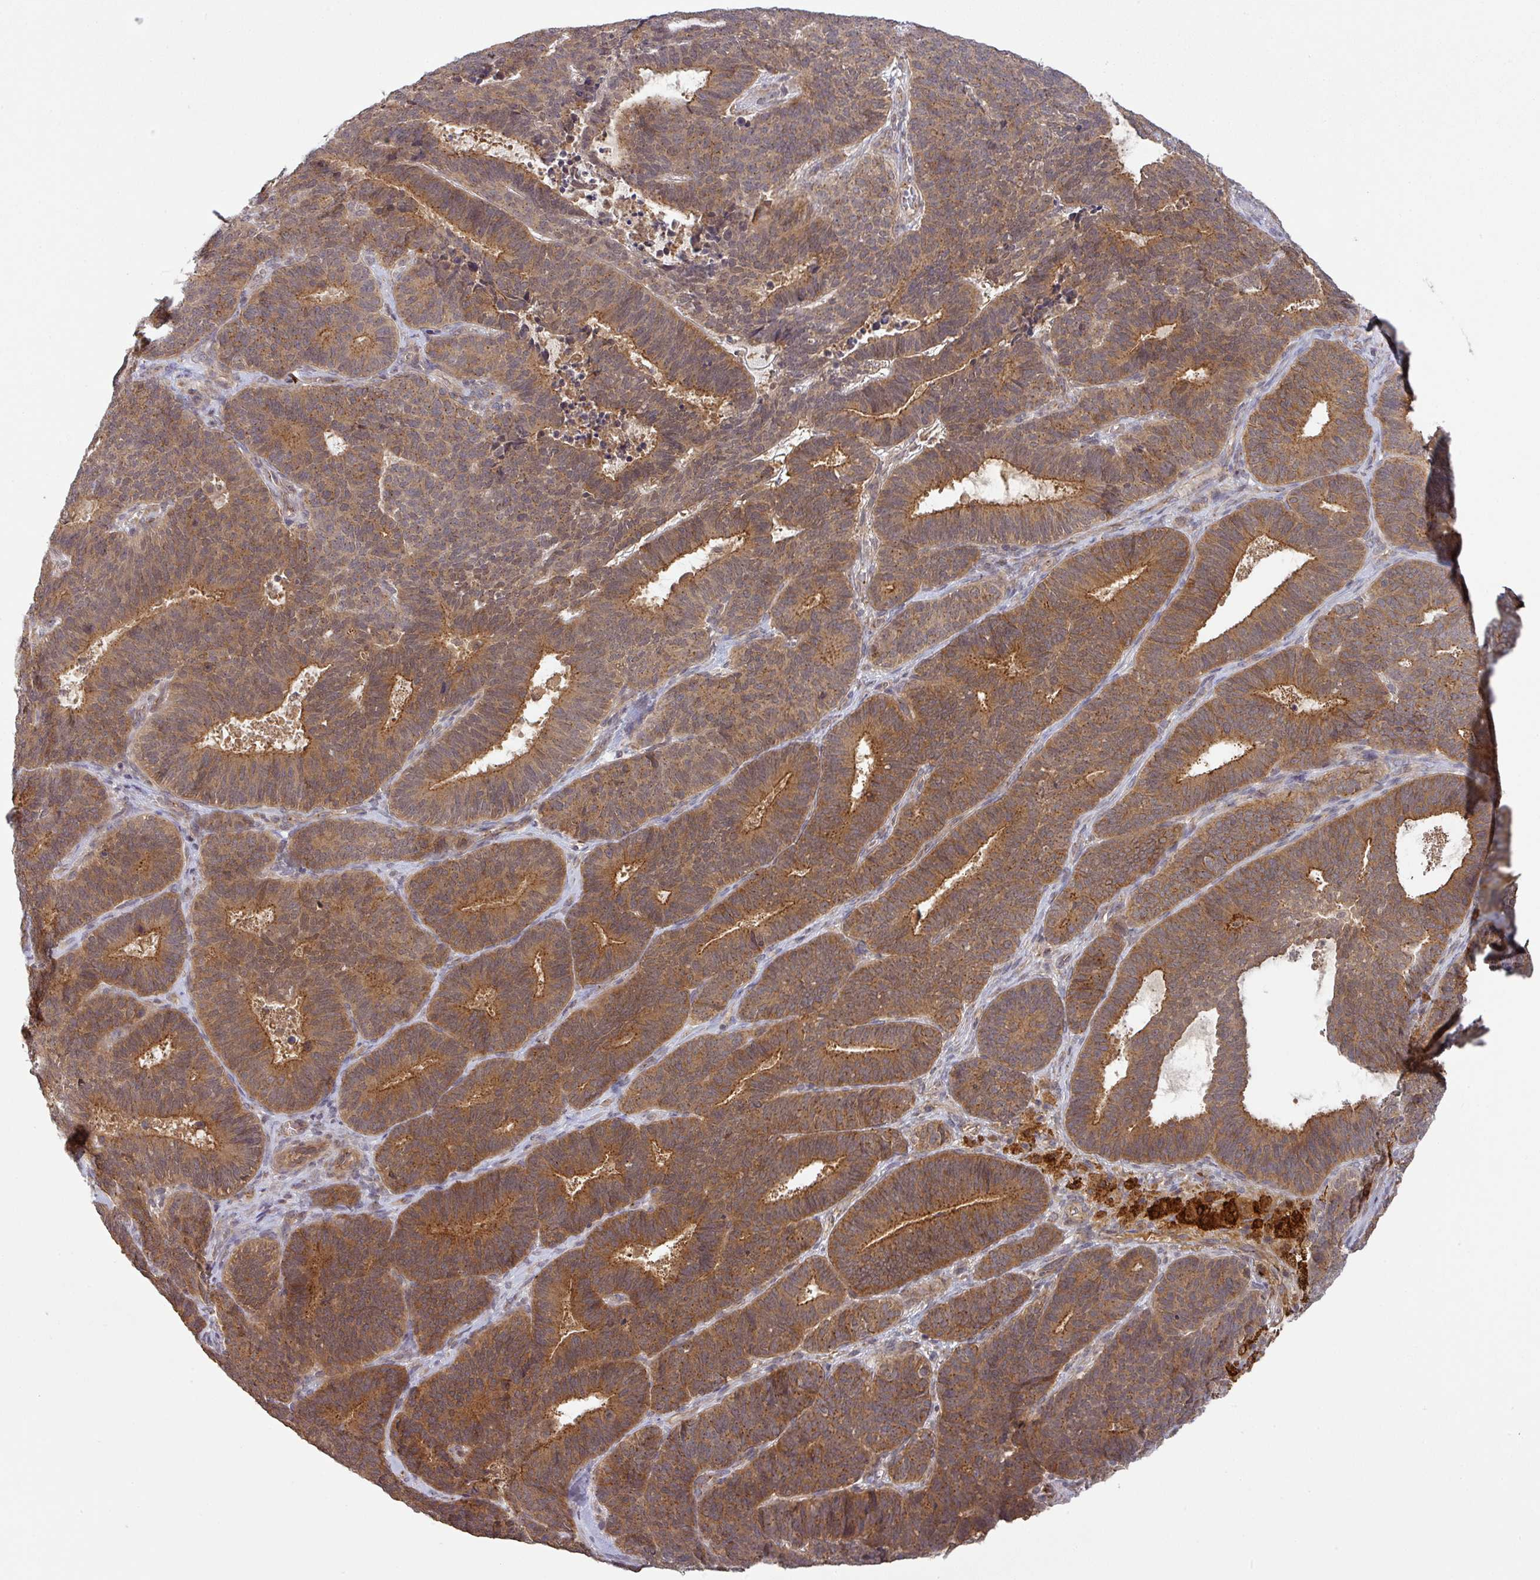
{"staining": {"intensity": "moderate", "quantity": ">75%", "location": "cytoplasmic/membranous"}, "tissue": "endometrial cancer", "cell_type": "Tumor cells", "image_type": "cancer", "snomed": [{"axis": "morphology", "description": "Adenocarcinoma, NOS"}, {"axis": "topography", "description": "Endometrium"}], "caption": "Immunohistochemical staining of endometrial cancer (adenocarcinoma) shows medium levels of moderate cytoplasmic/membranous positivity in approximately >75% of tumor cells.", "gene": "CCDC121", "patient": {"sex": "female", "age": 70}}